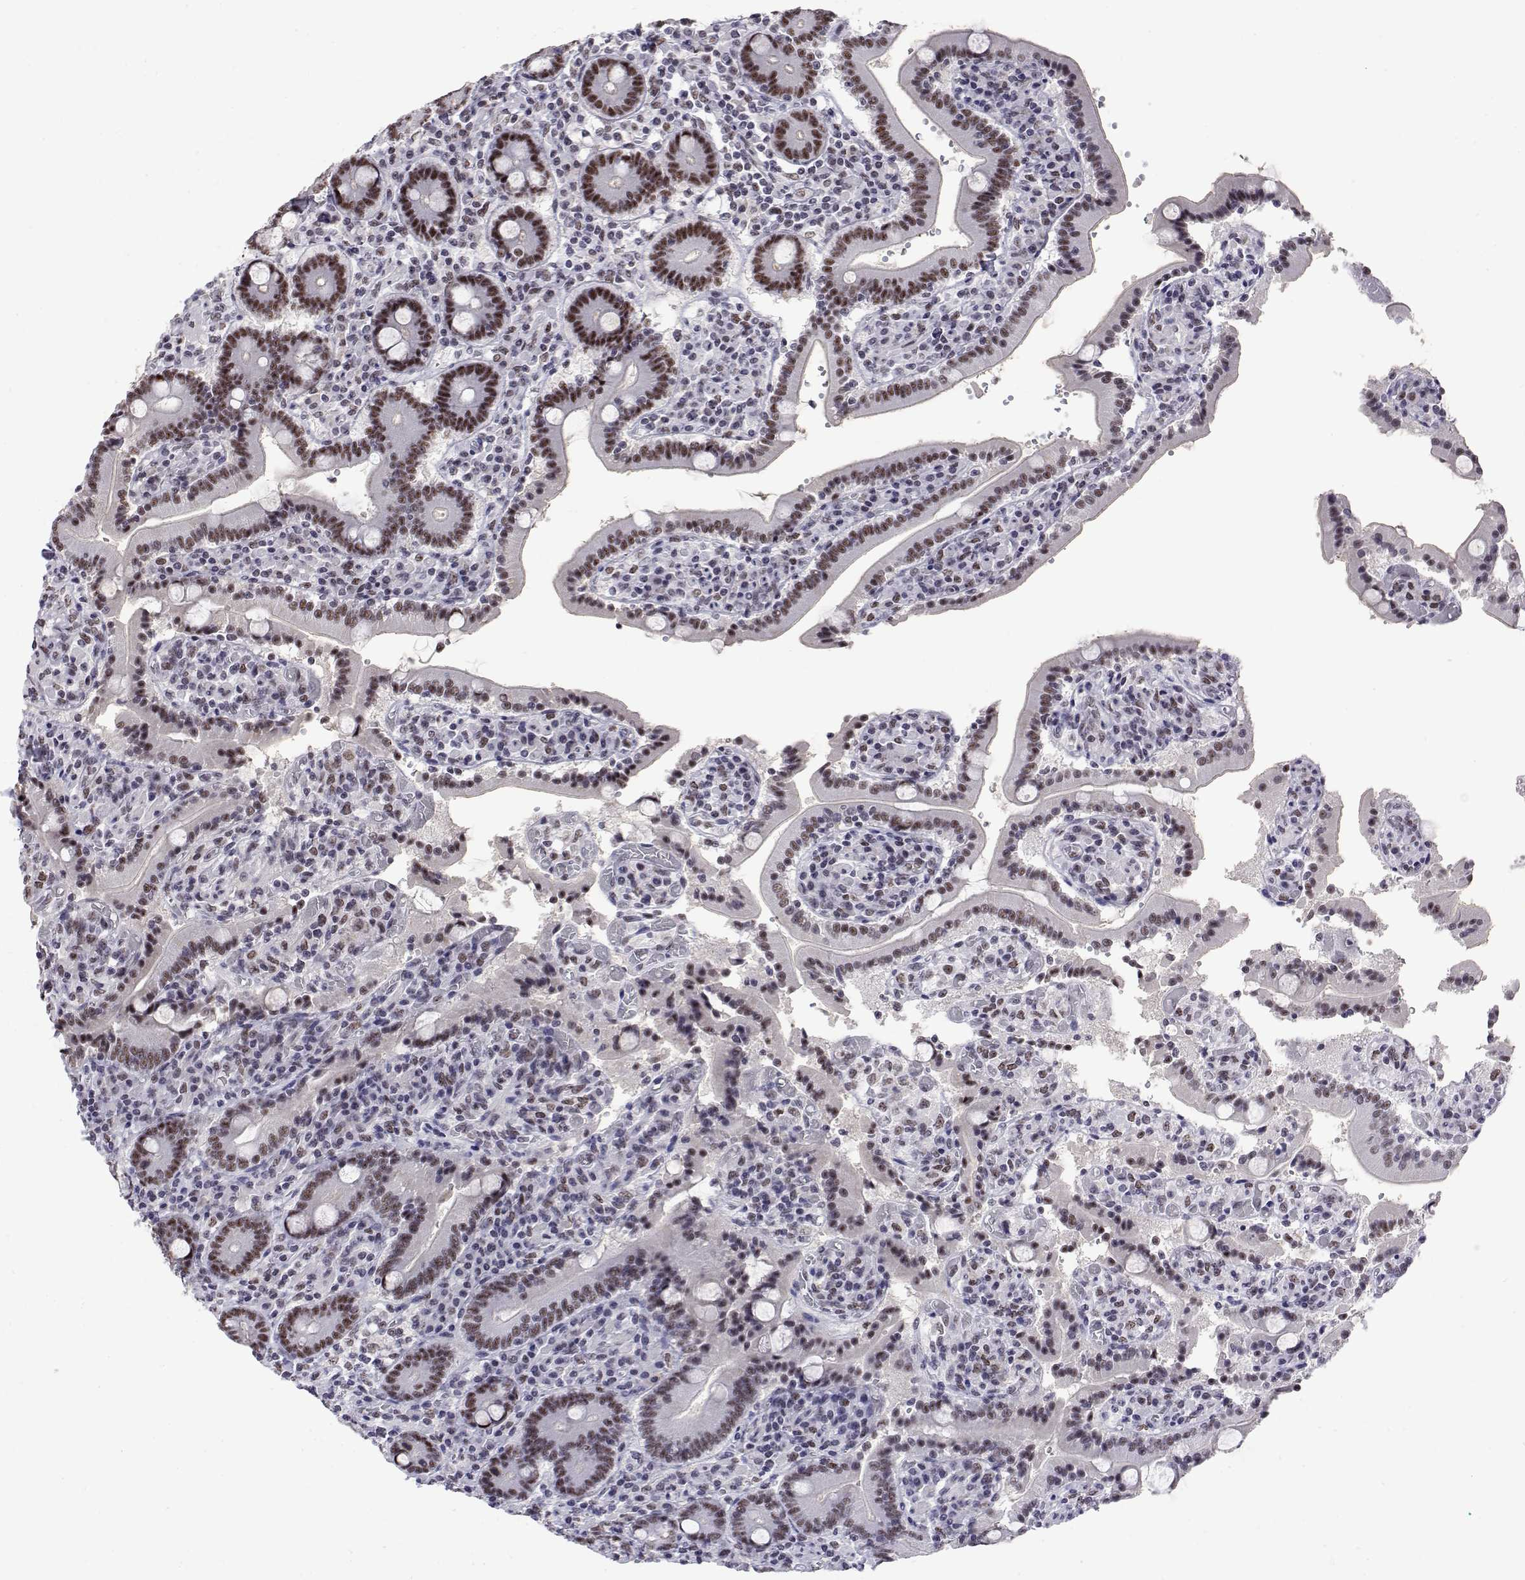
{"staining": {"intensity": "moderate", "quantity": ">75%", "location": "nuclear"}, "tissue": "duodenum", "cell_type": "Glandular cells", "image_type": "normal", "snomed": [{"axis": "morphology", "description": "Normal tissue, NOS"}, {"axis": "topography", "description": "Duodenum"}], "caption": "A histopathology image of human duodenum stained for a protein exhibits moderate nuclear brown staining in glandular cells.", "gene": "POLDIP3", "patient": {"sex": "female", "age": 62}}